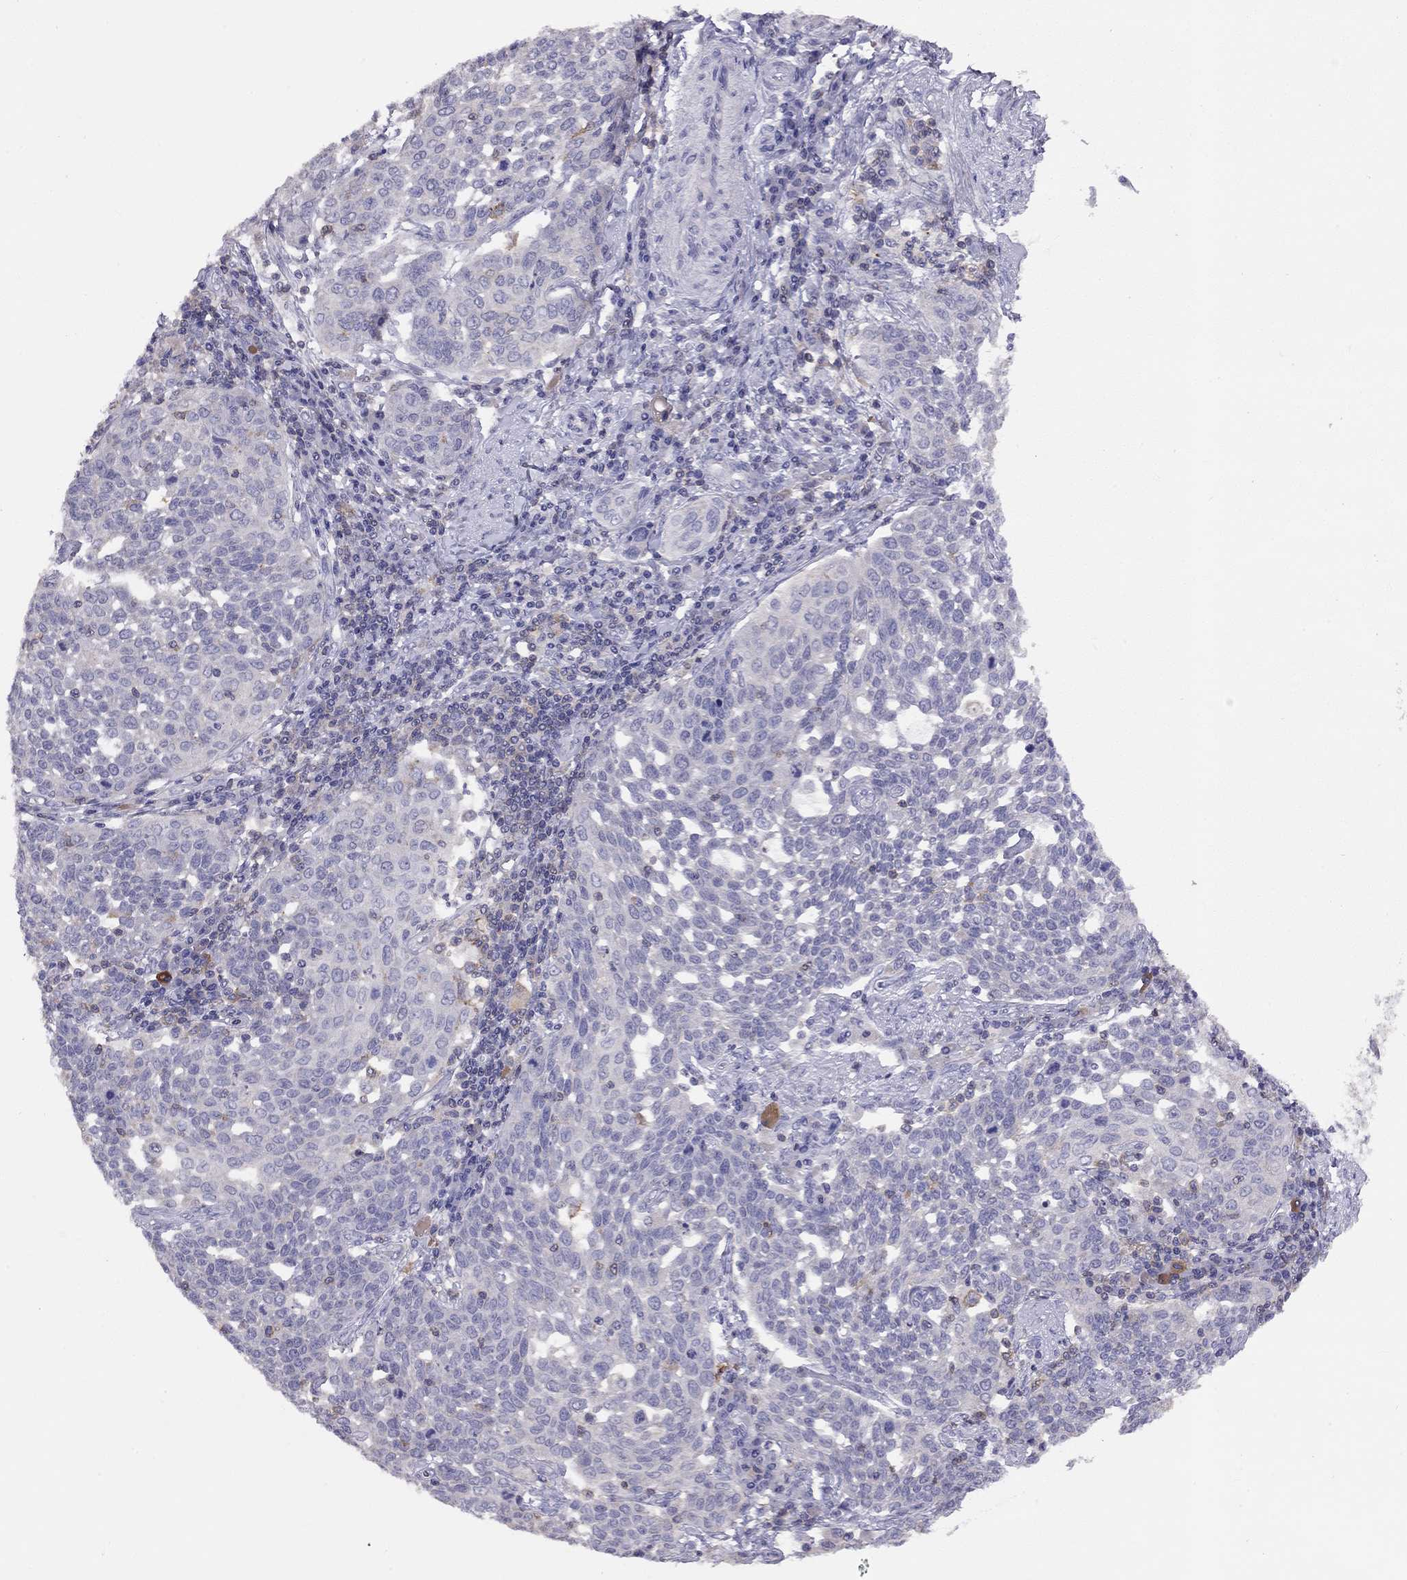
{"staining": {"intensity": "negative", "quantity": "none", "location": "none"}, "tissue": "cervical cancer", "cell_type": "Tumor cells", "image_type": "cancer", "snomed": [{"axis": "morphology", "description": "Squamous cell carcinoma, NOS"}, {"axis": "topography", "description": "Cervix"}], "caption": "Tumor cells show no significant protein positivity in cervical cancer. (DAB immunohistochemistry, high magnification).", "gene": "CITED1", "patient": {"sex": "female", "age": 34}}